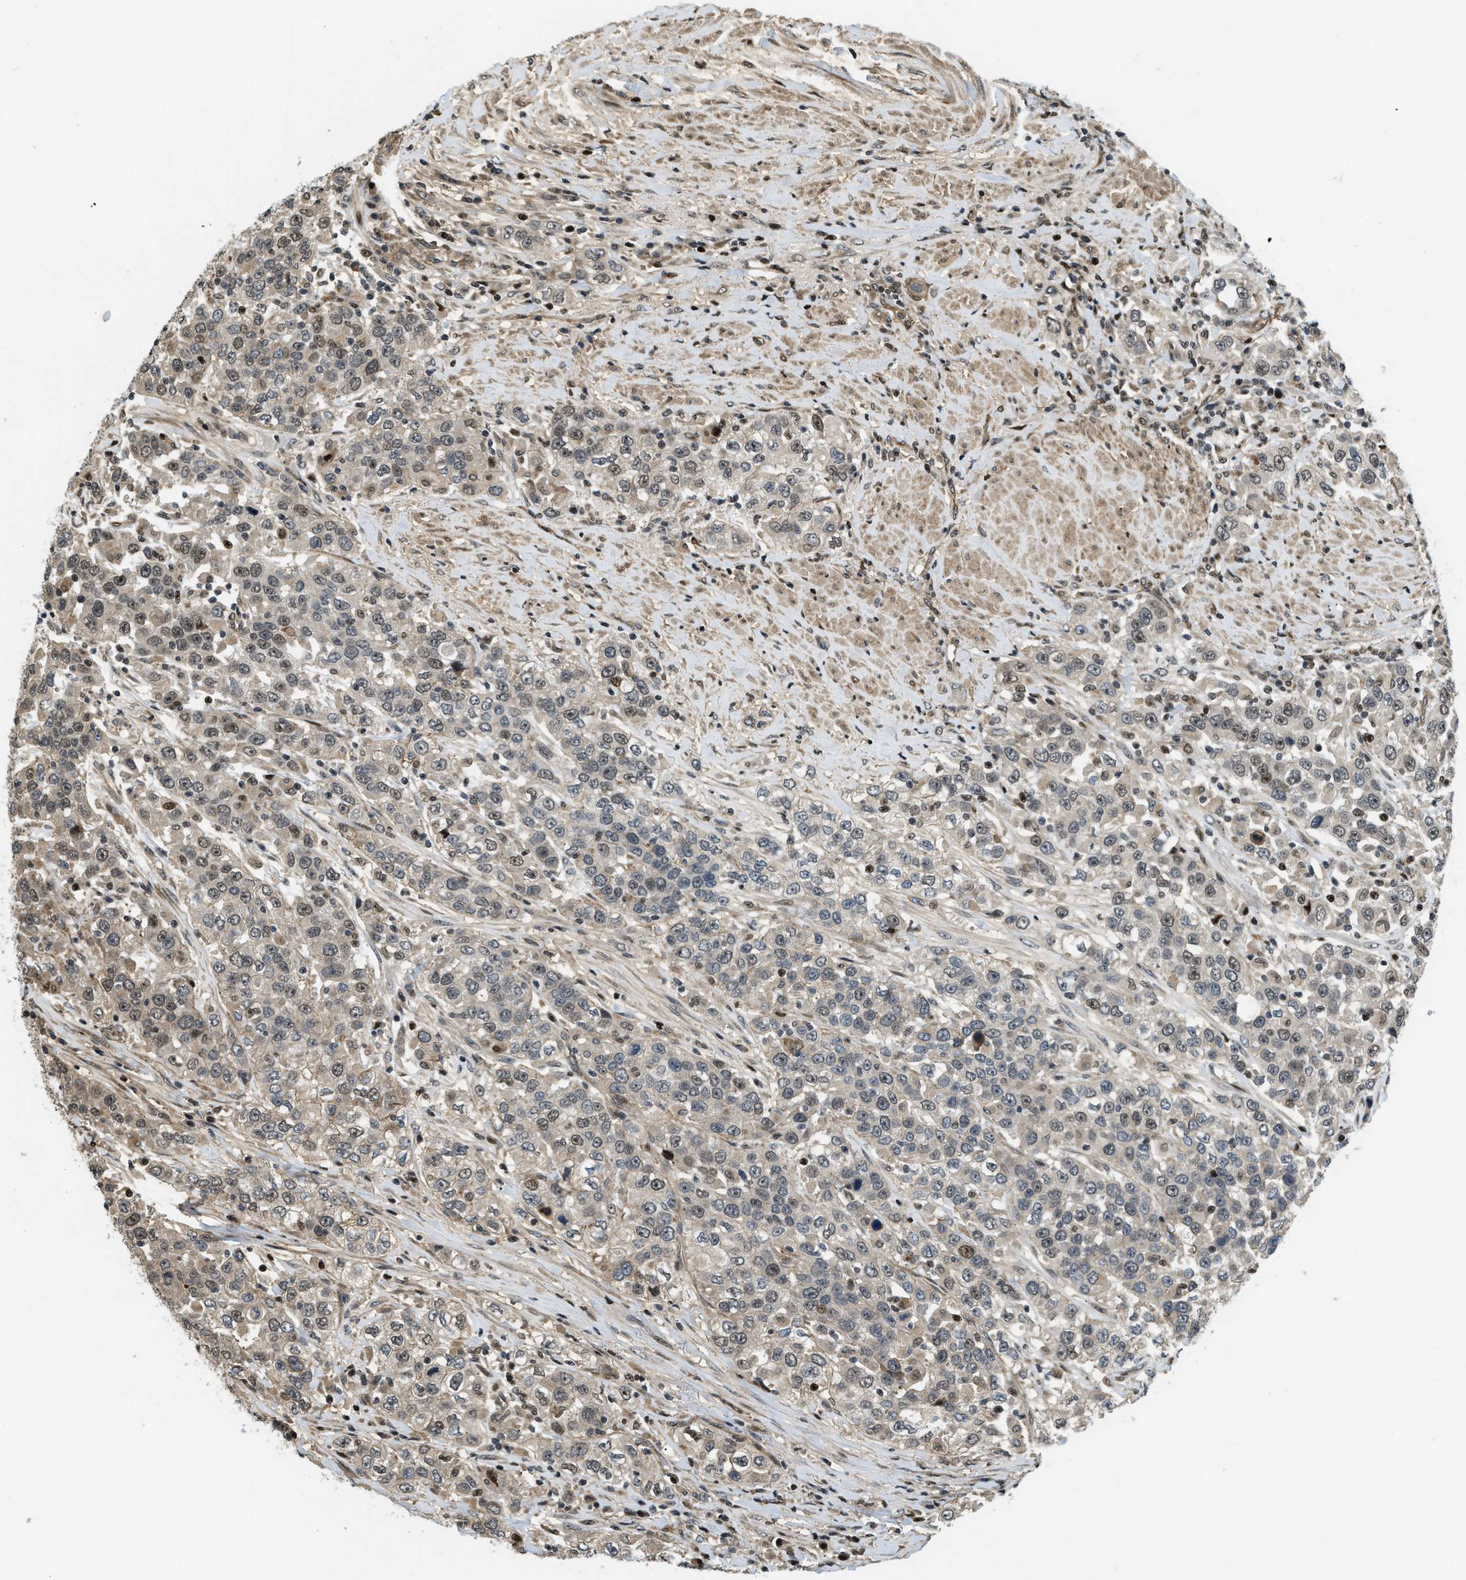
{"staining": {"intensity": "moderate", "quantity": "<25%", "location": "cytoplasmic/membranous,nuclear"}, "tissue": "urothelial cancer", "cell_type": "Tumor cells", "image_type": "cancer", "snomed": [{"axis": "morphology", "description": "Urothelial carcinoma, High grade"}, {"axis": "topography", "description": "Urinary bladder"}], "caption": "Immunohistochemistry (IHC) image of human high-grade urothelial carcinoma stained for a protein (brown), which shows low levels of moderate cytoplasmic/membranous and nuclear positivity in about <25% of tumor cells.", "gene": "LTA4H", "patient": {"sex": "female", "age": 80}}